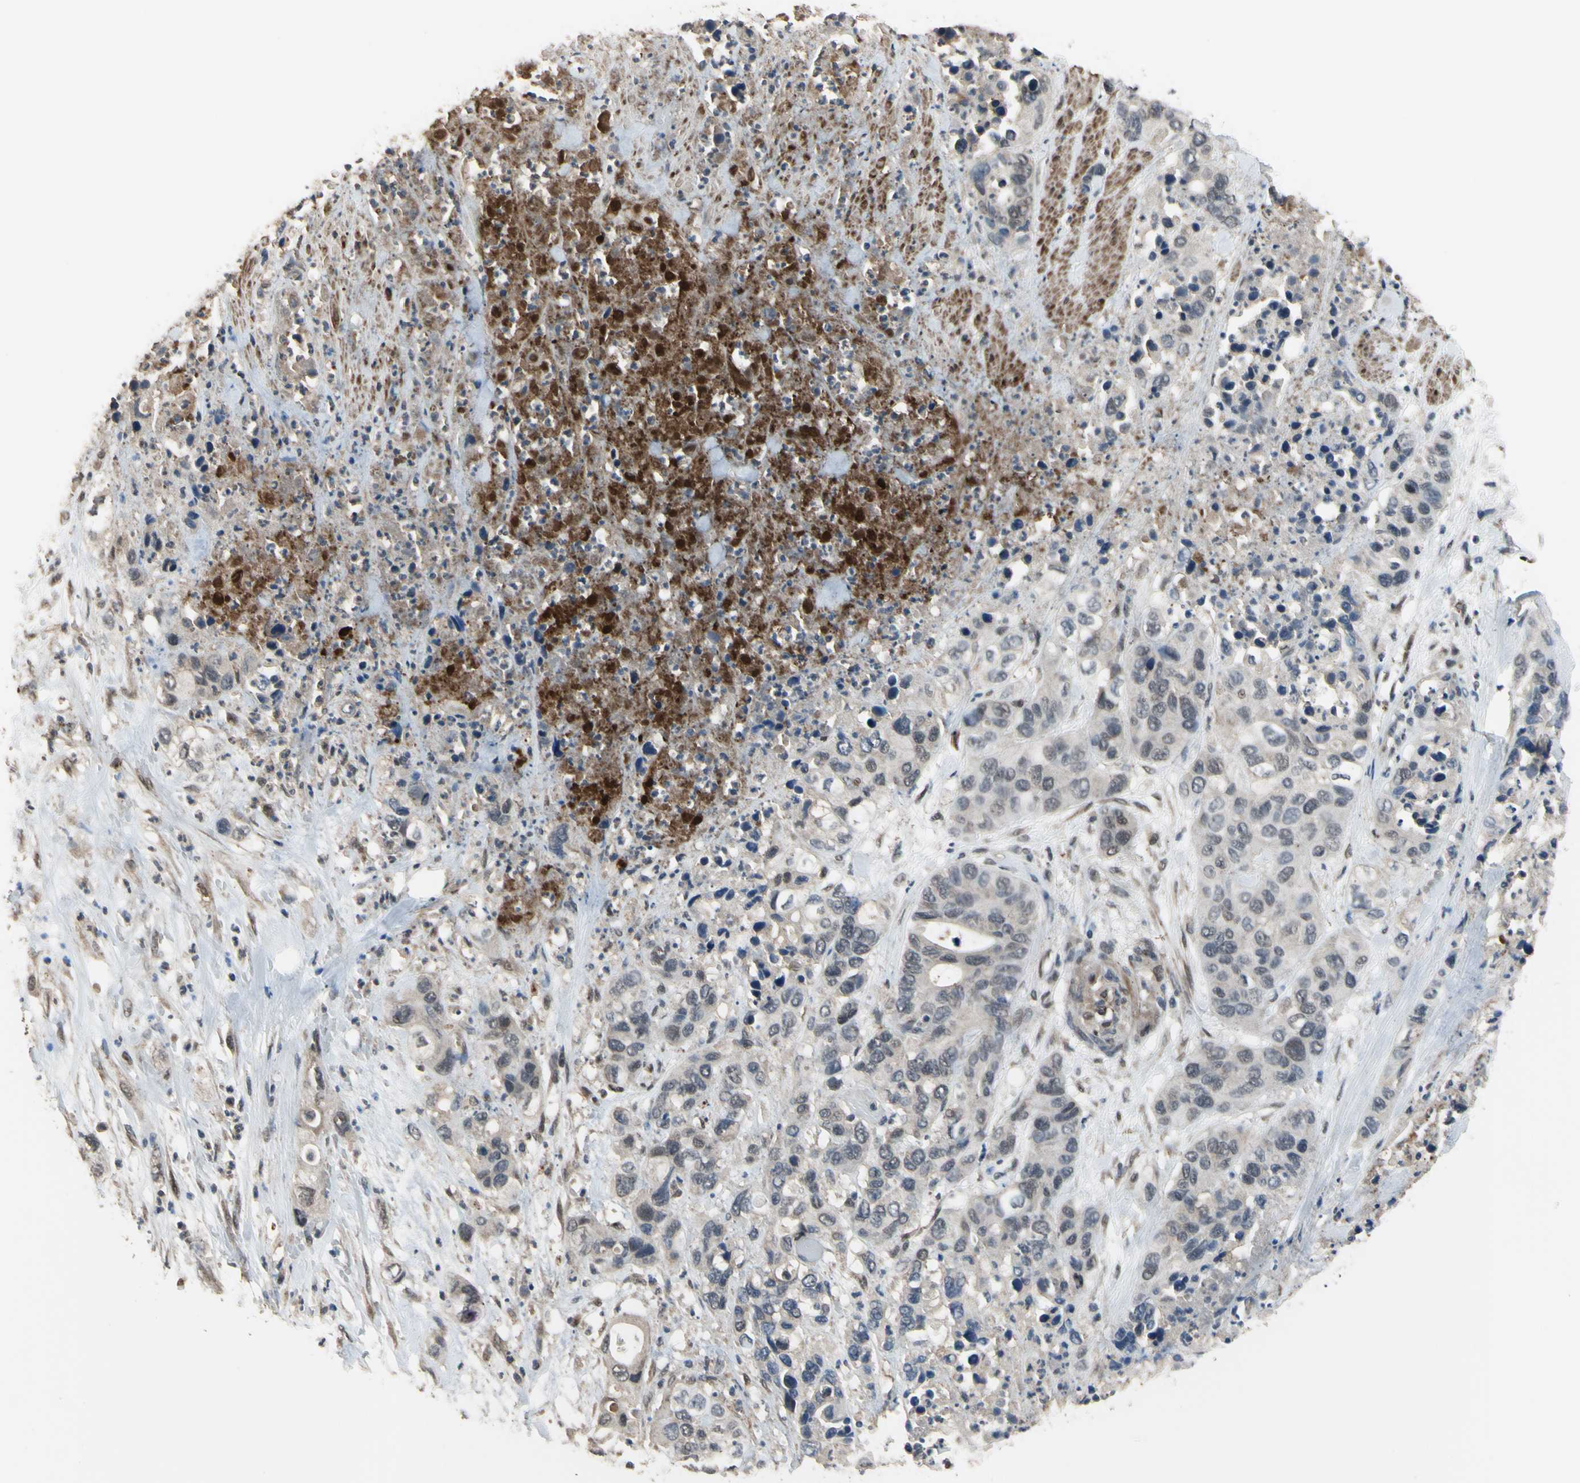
{"staining": {"intensity": "weak", "quantity": "<25%", "location": "cytoplasmic/membranous,nuclear"}, "tissue": "pancreatic cancer", "cell_type": "Tumor cells", "image_type": "cancer", "snomed": [{"axis": "morphology", "description": "Adenocarcinoma, NOS"}, {"axis": "topography", "description": "Pancreas"}], "caption": "Tumor cells show no significant positivity in pancreatic cancer (adenocarcinoma).", "gene": "ZNF174", "patient": {"sex": "female", "age": 71}}